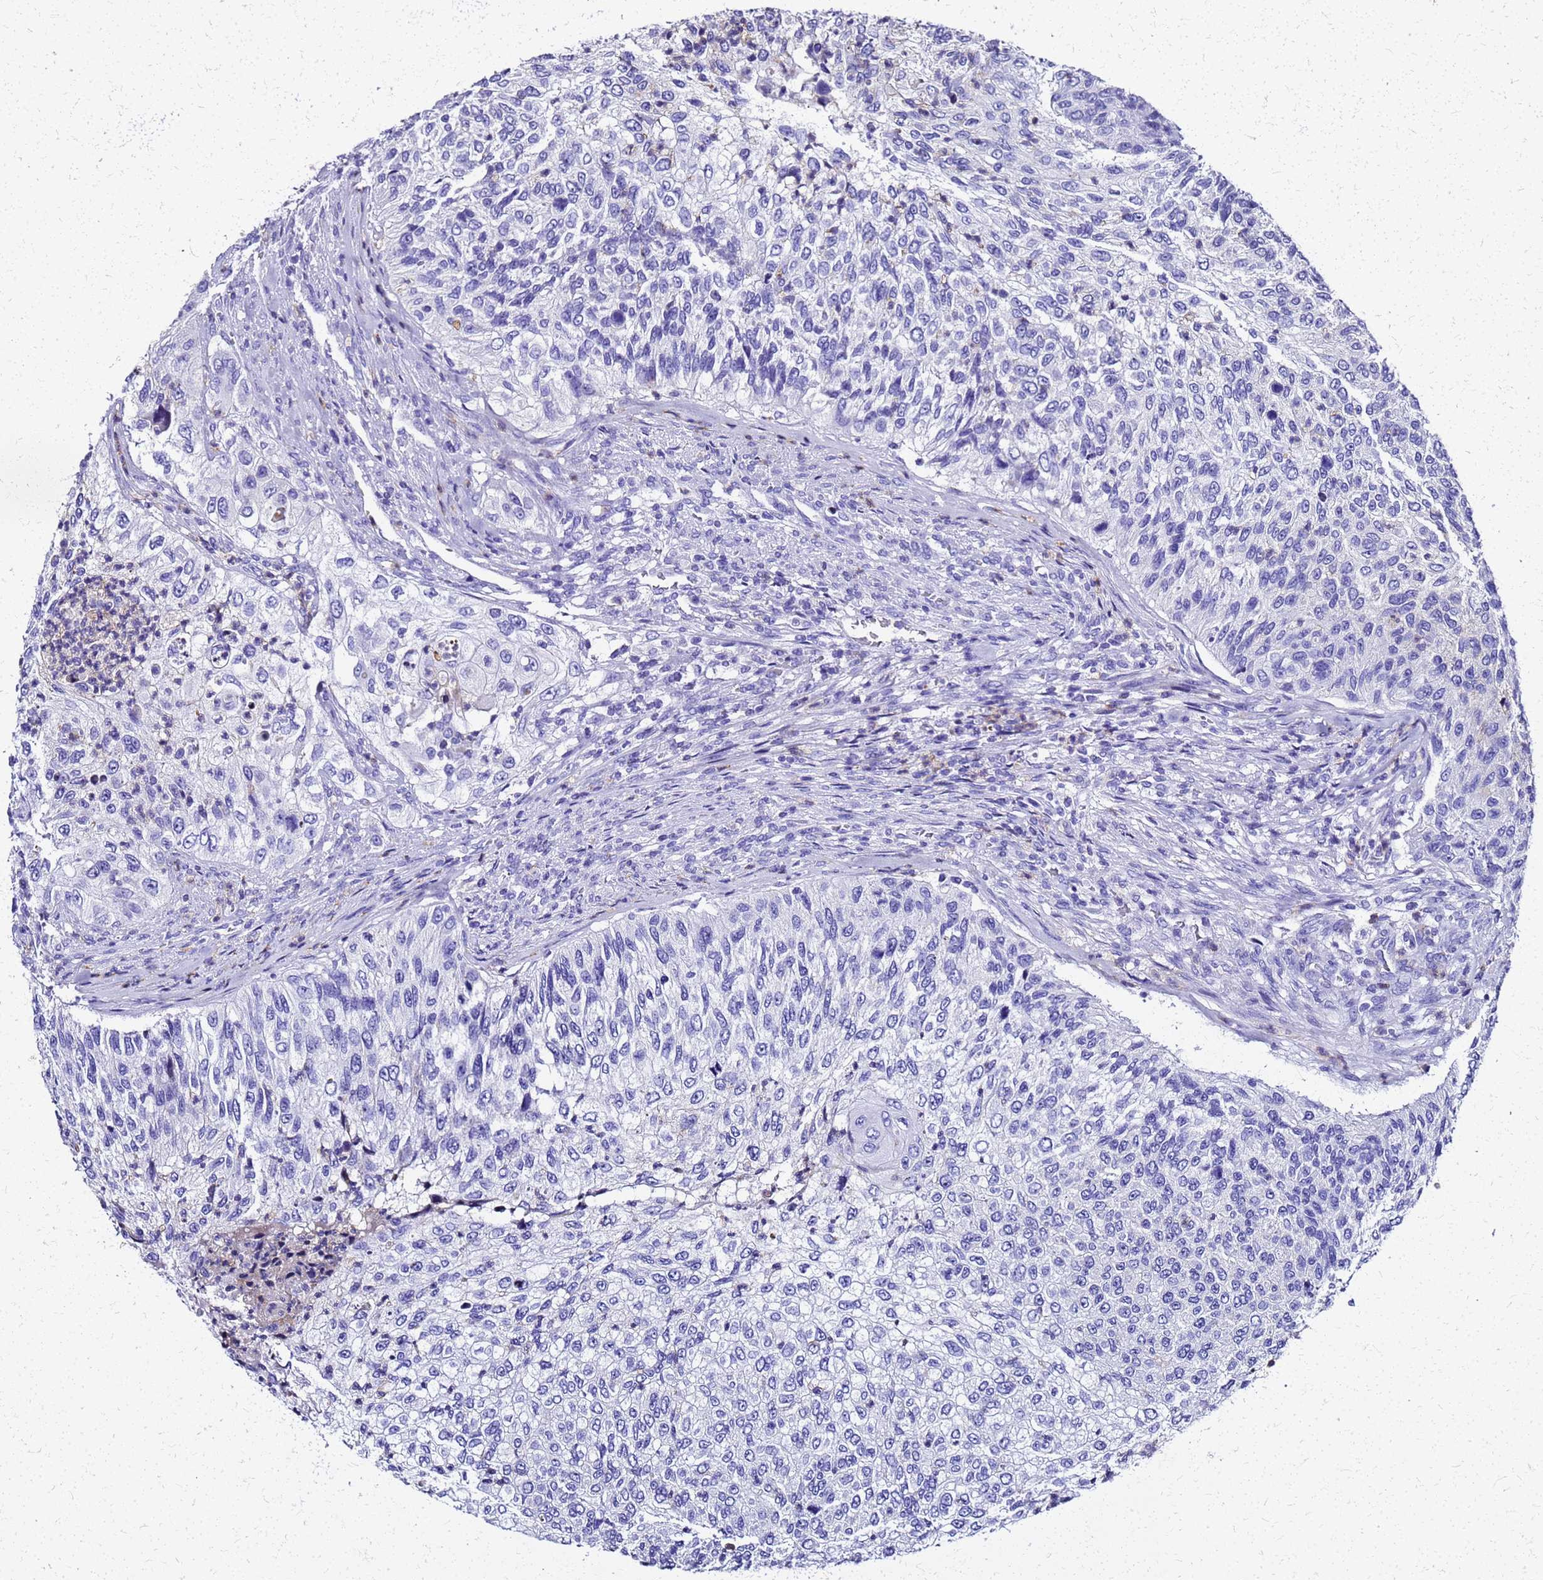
{"staining": {"intensity": "negative", "quantity": "none", "location": "none"}, "tissue": "urothelial cancer", "cell_type": "Tumor cells", "image_type": "cancer", "snomed": [{"axis": "morphology", "description": "Urothelial carcinoma, High grade"}, {"axis": "topography", "description": "Urinary bladder"}], "caption": "Tumor cells are negative for protein expression in human urothelial cancer.", "gene": "SMIM21", "patient": {"sex": "female", "age": 60}}